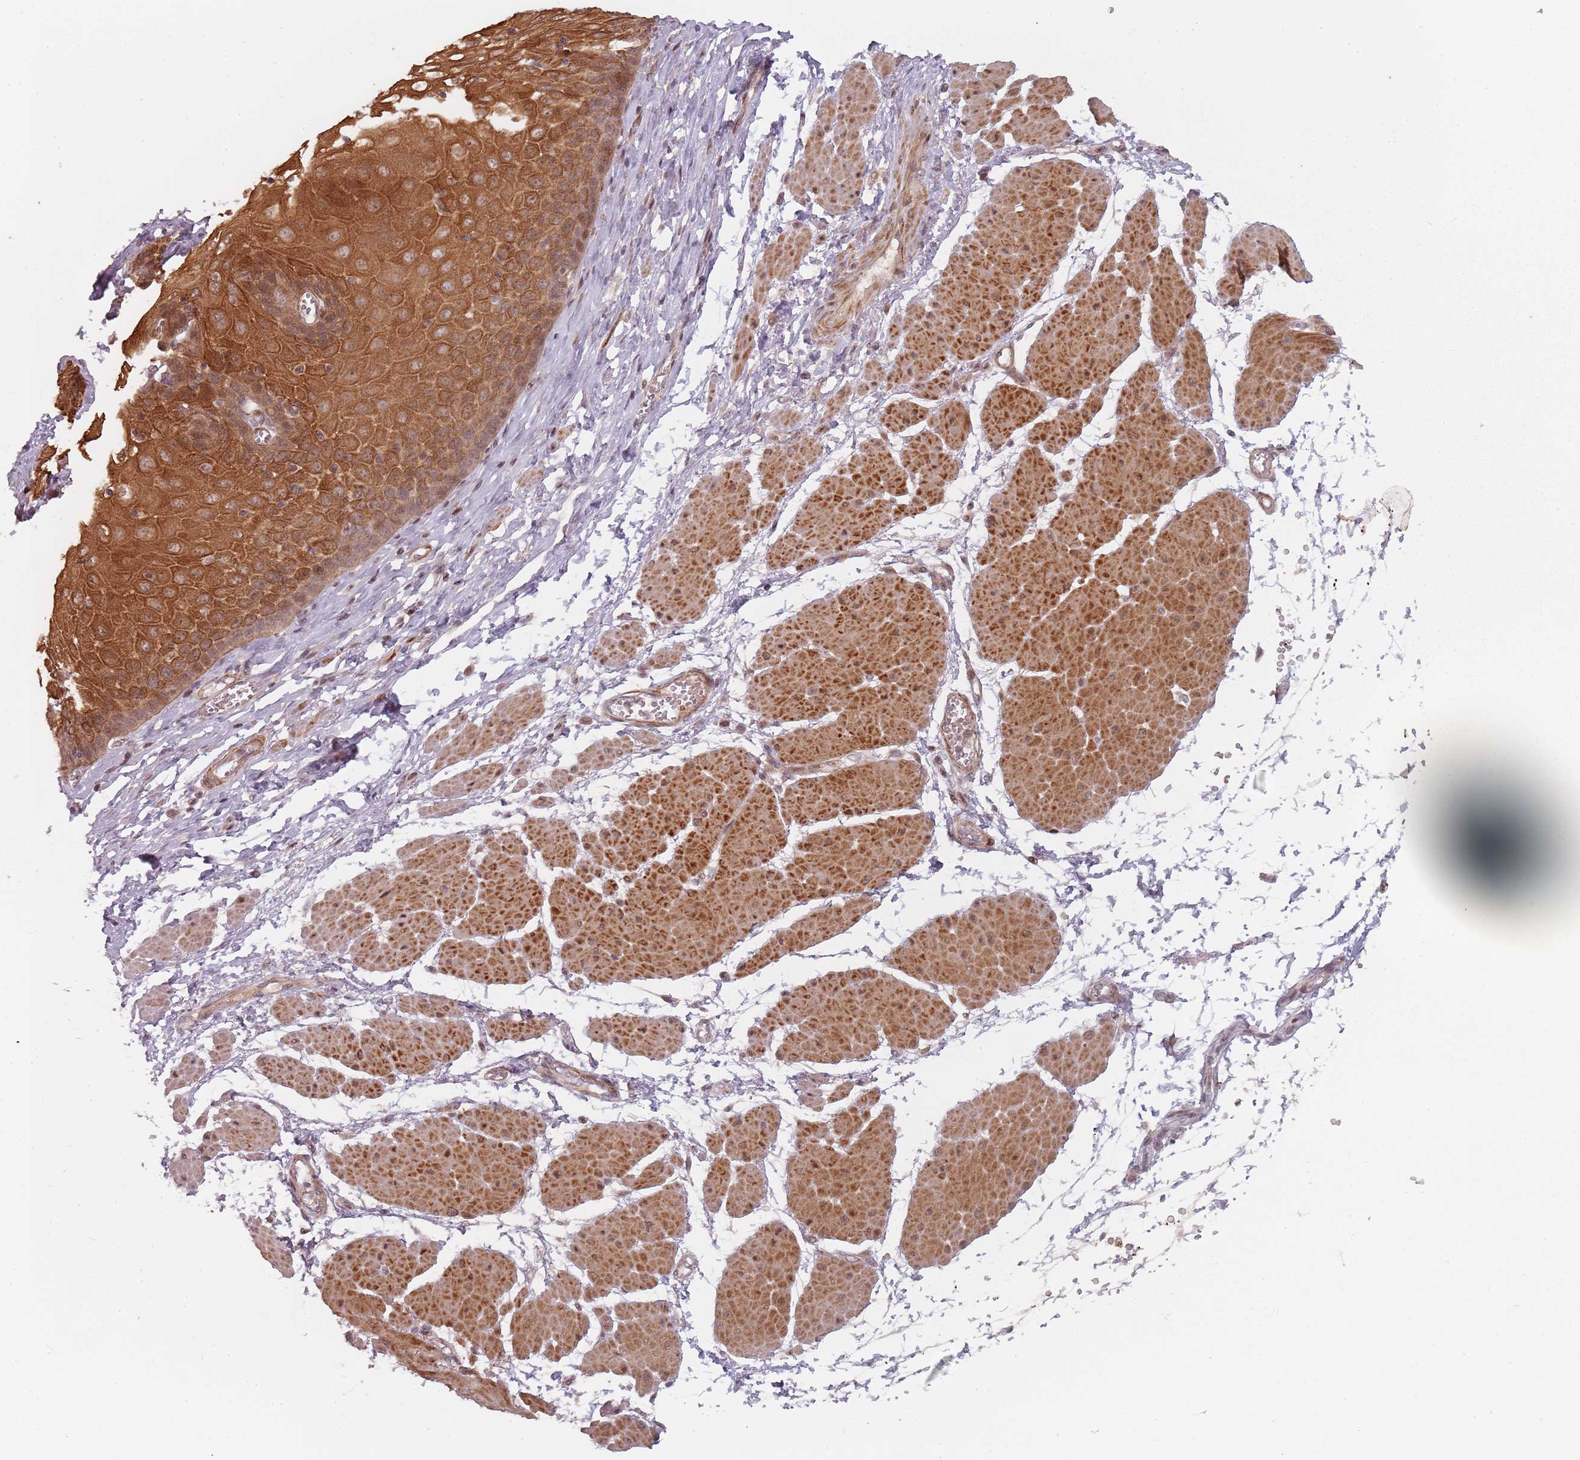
{"staining": {"intensity": "strong", "quantity": "25%-75%", "location": "cytoplasmic/membranous"}, "tissue": "esophagus", "cell_type": "Squamous epithelial cells", "image_type": "normal", "snomed": [{"axis": "morphology", "description": "Normal tissue, NOS"}, {"axis": "topography", "description": "Esophagus"}], "caption": "Immunohistochemistry image of normal human esophagus stained for a protein (brown), which reveals high levels of strong cytoplasmic/membranous expression in approximately 25%-75% of squamous epithelial cells.", "gene": "RPS6KA2", "patient": {"sex": "male", "age": 60}}